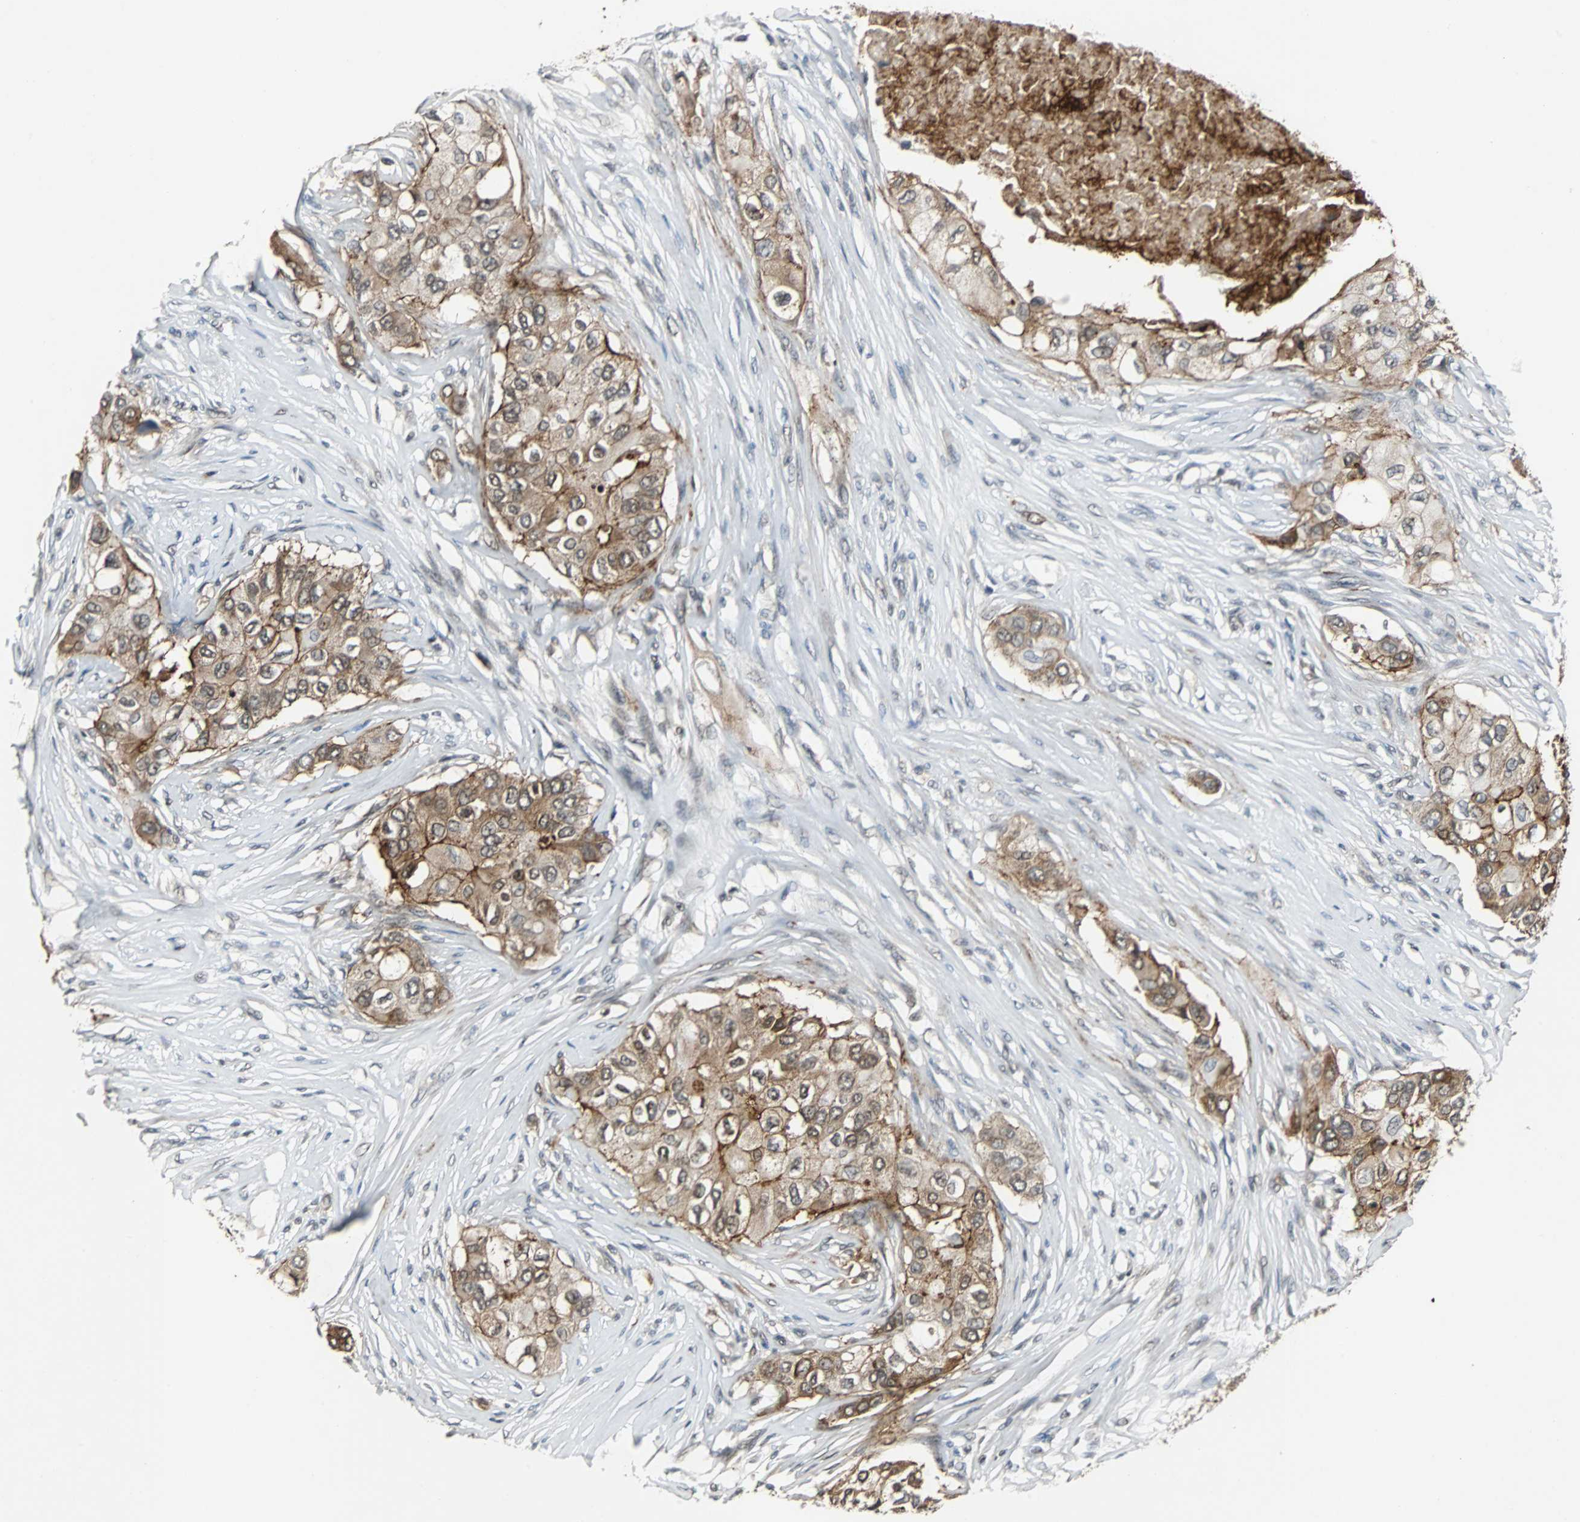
{"staining": {"intensity": "strong", "quantity": ">75%", "location": "cytoplasmic/membranous"}, "tissue": "breast cancer", "cell_type": "Tumor cells", "image_type": "cancer", "snomed": [{"axis": "morphology", "description": "Normal tissue, NOS"}, {"axis": "morphology", "description": "Duct carcinoma"}, {"axis": "topography", "description": "Breast"}], "caption": "Breast cancer (intraductal carcinoma) stained with a protein marker shows strong staining in tumor cells.", "gene": "LSR", "patient": {"sex": "female", "age": 49}}